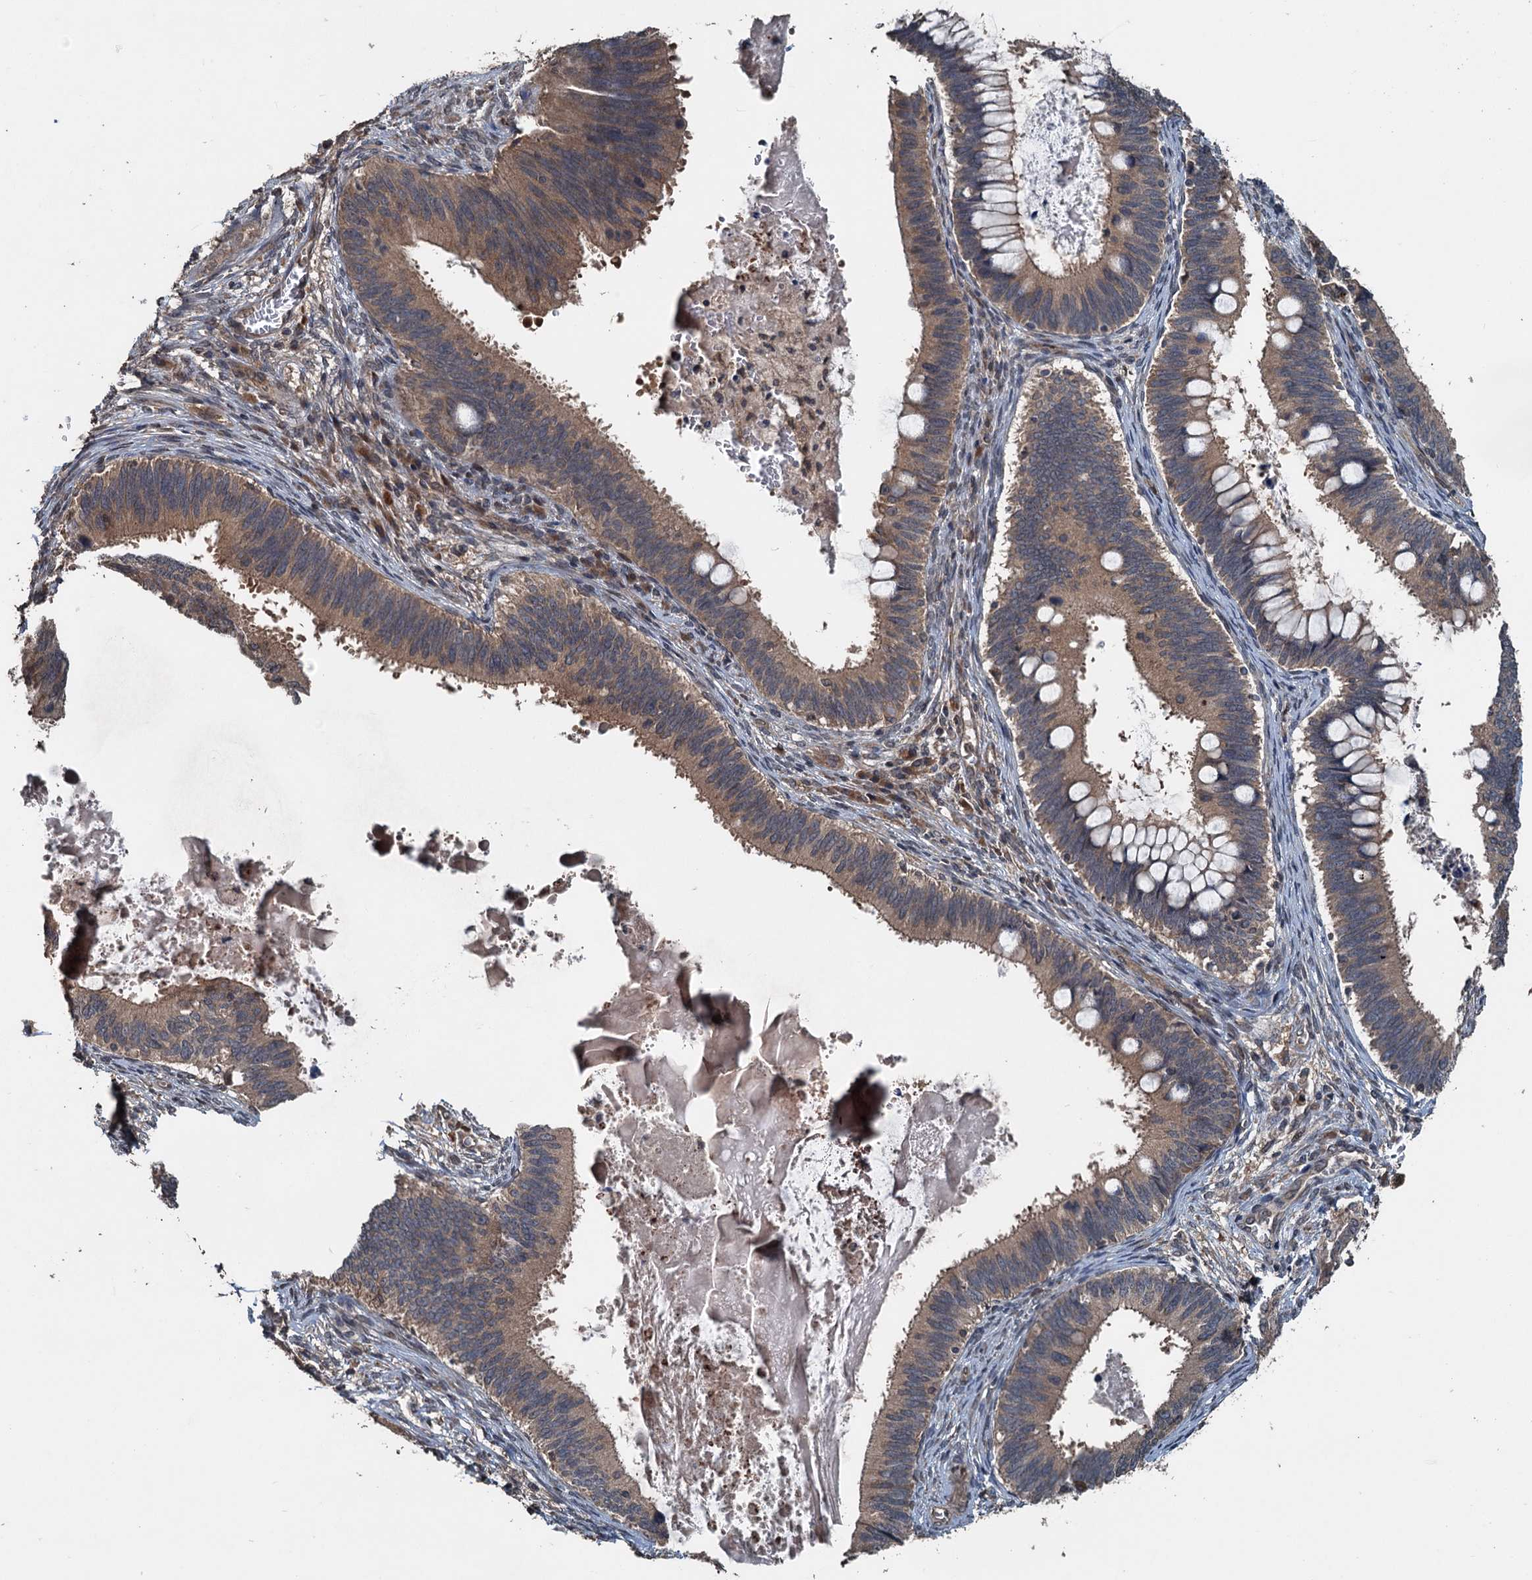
{"staining": {"intensity": "moderate", "quantity": ">75%", "location": "cytoplasmic/membranous"}, "tissue": "cervical cancer", "cell_type": "Tumor cells", "image_type": "cancer", "snomed": [{"axis": "morphology", "description": "Adenocarcinoma, NOS"}, {"axis": "topography", "description": "Cervix"}], "caption": "IHC histopathology image of cervical adenocarcinoma stained for a protein (brown), which reveals medium levels of moderate cytoplasmic/membranous expression in about >75% of tumor cells.", "gene": "N4BP2L2", "patient": {"sex": "female", "age": 42}}